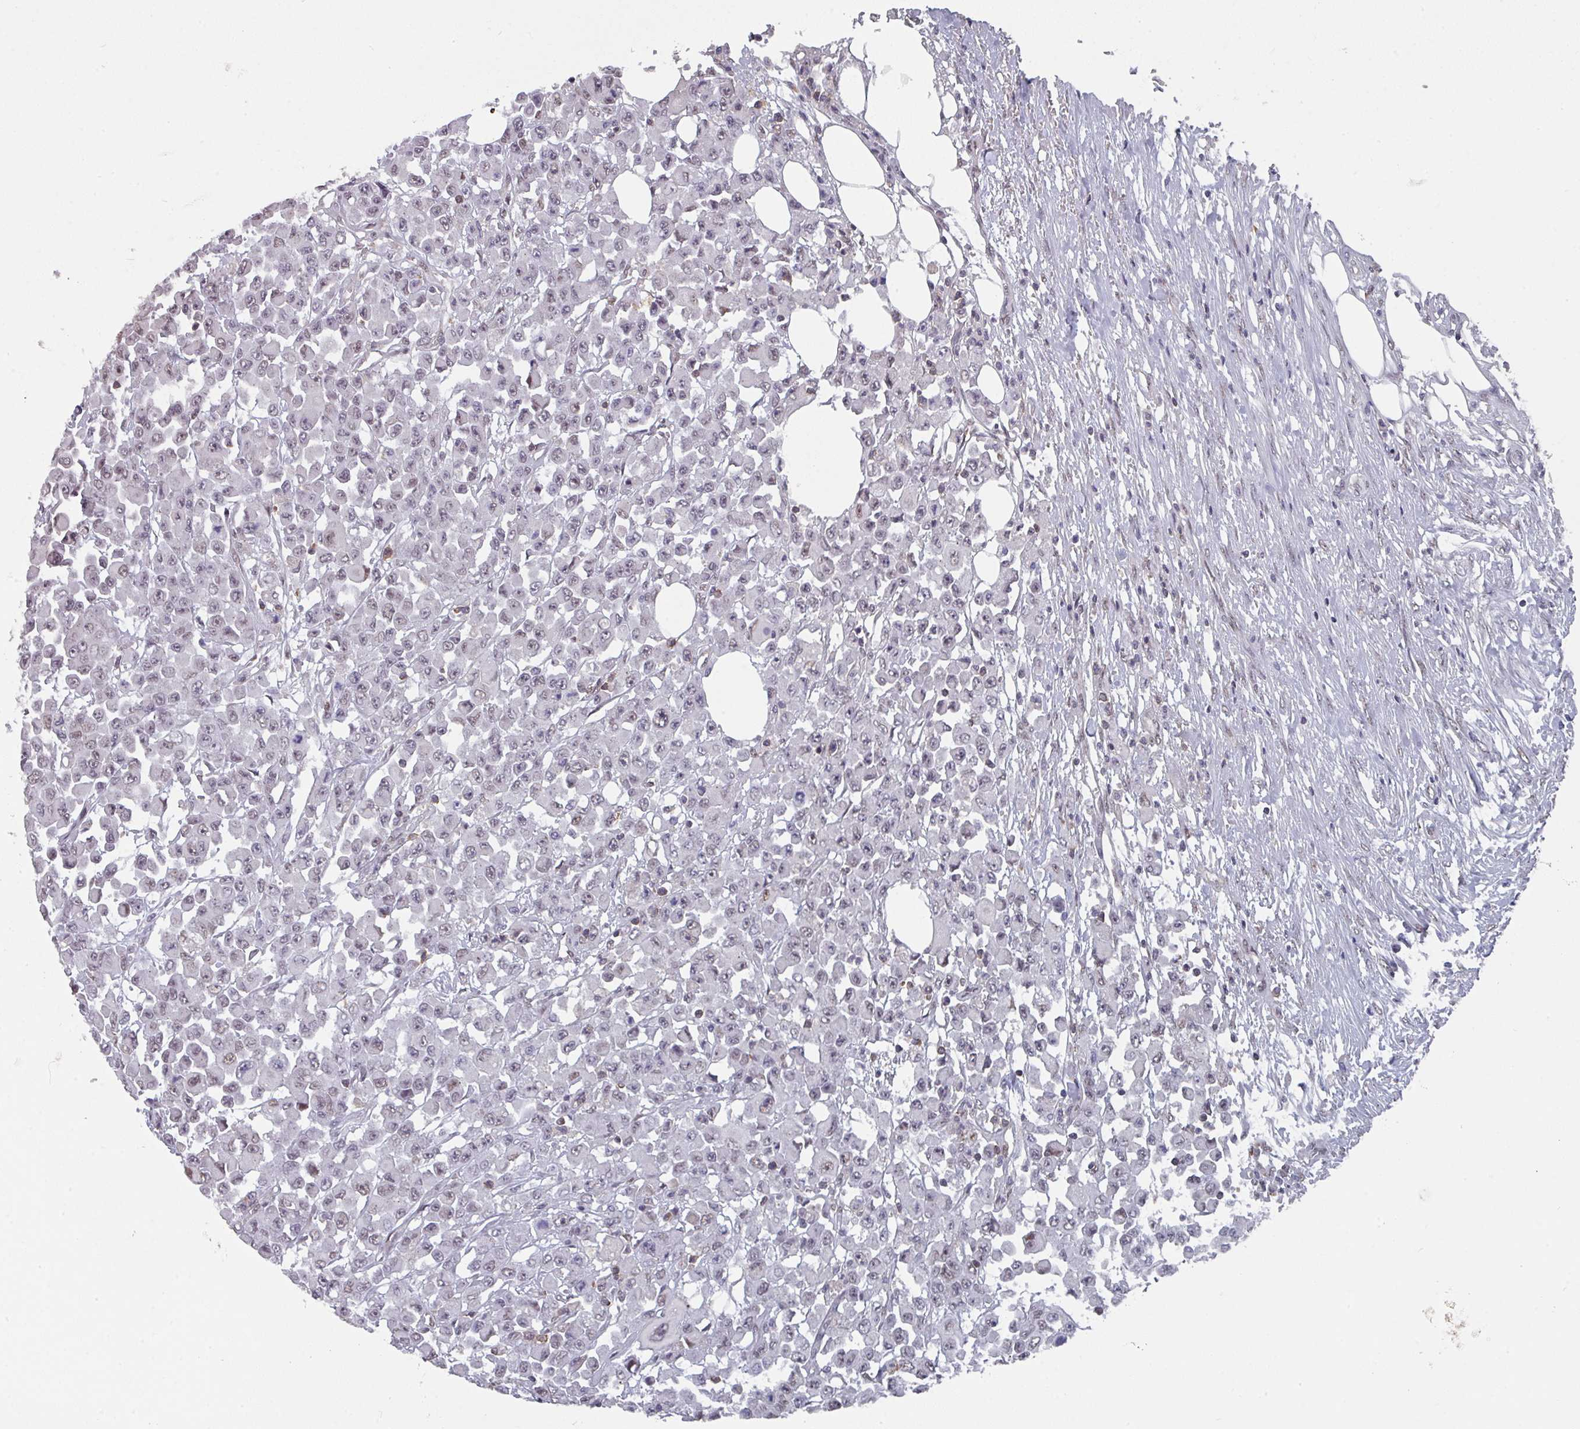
{"staining": {"intensity": "weak", "quantity": "25%-75%", "location": "nuclear"}, "tissue": "colorectal cancer", "cell_type": "Tumor cells", "image_type": "cancer", "snomed": [{"axis": "morphology", "description": "Adenocarcinoma, NOS"}, {"axis": "topography", "description": "Colon"}], "caption": "DAB immunohistochemical staining of human colorectal adenocarcinoma shows weak nuclear protein staining in about 25%-75% of tumor cells.", "gene": "RASAL3", "patient": {"sex": "male", "age": 51}}